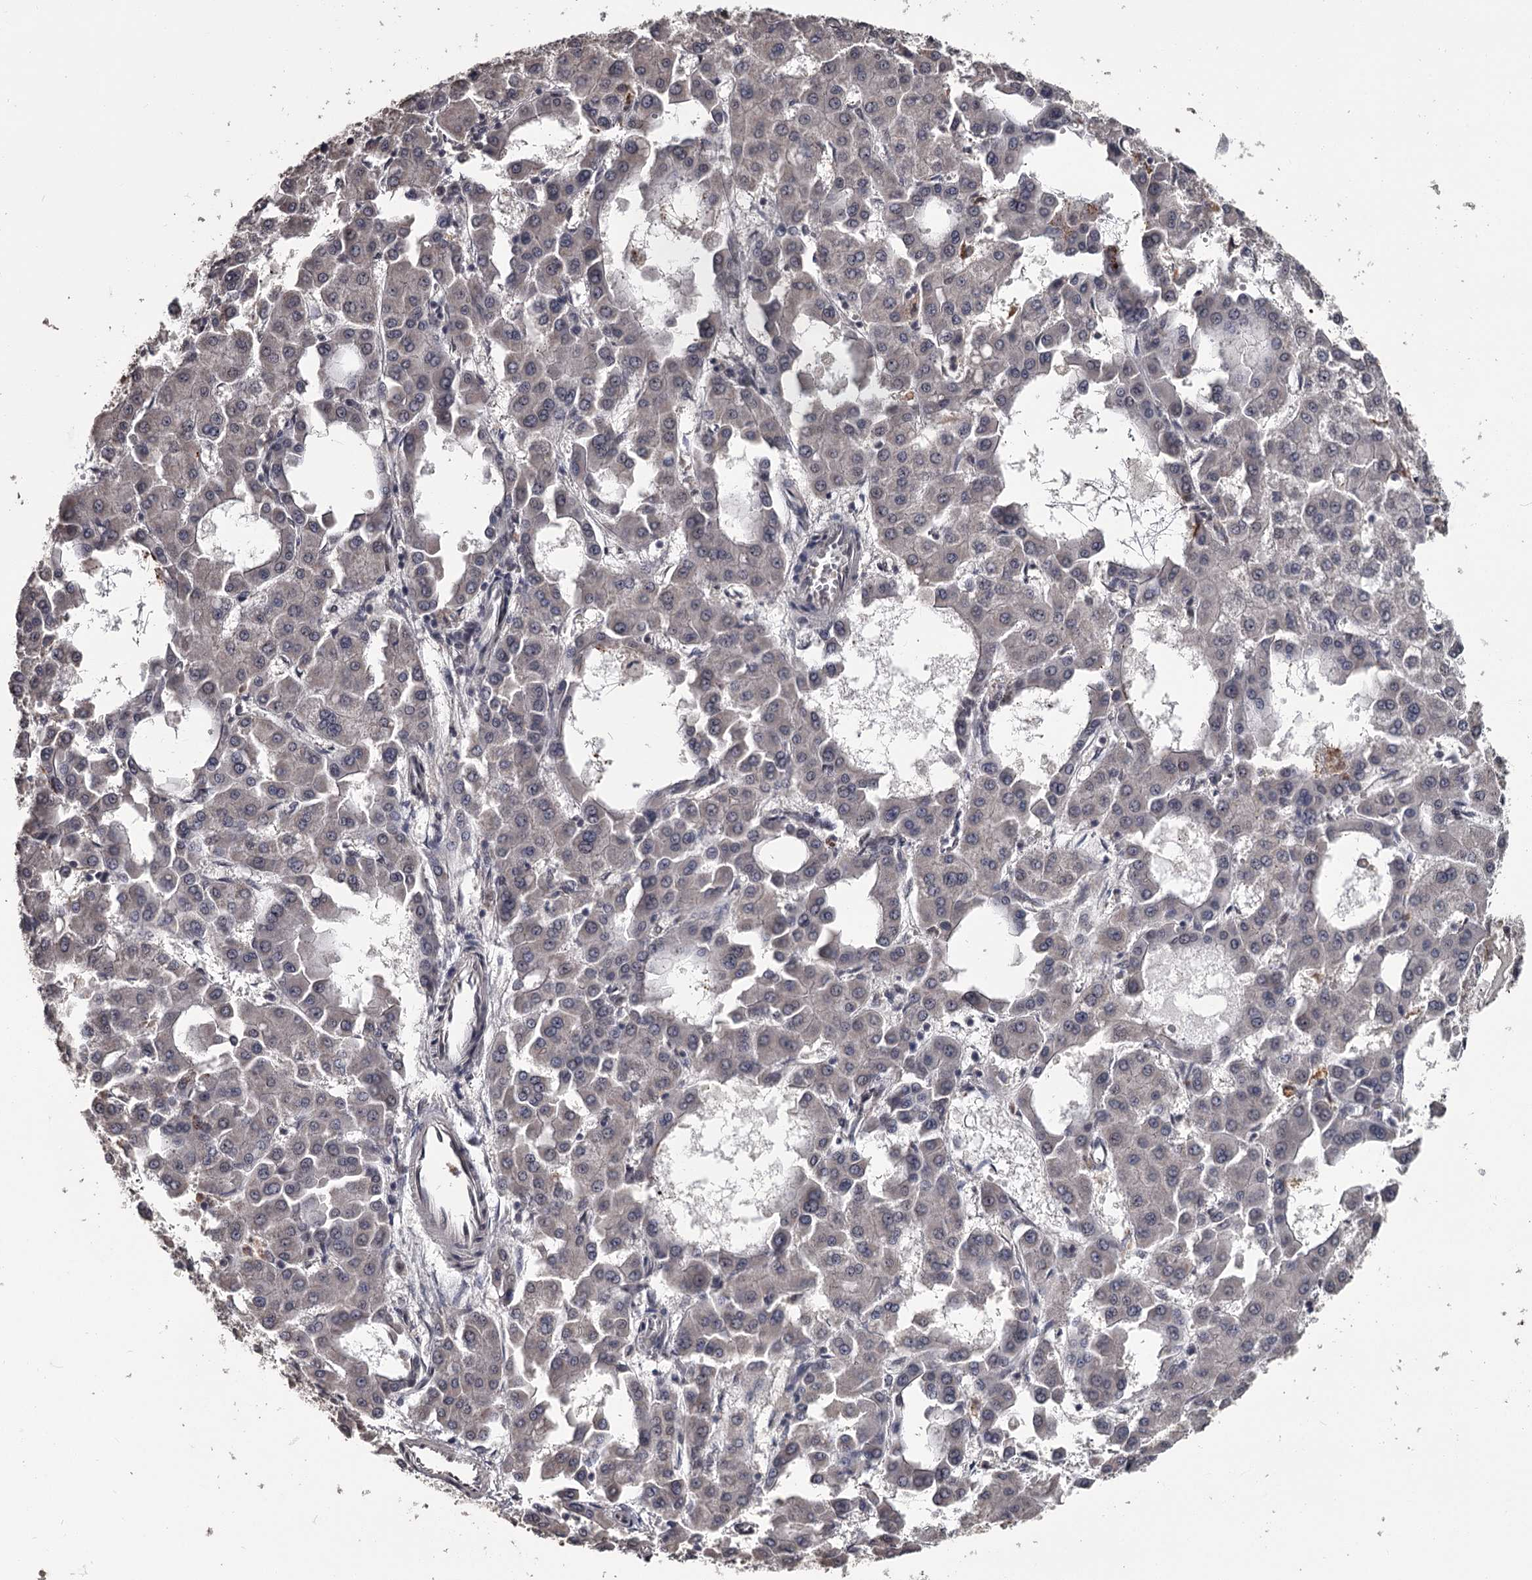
{"staining": {"intensity": "negative", "quantity": "none", "location": "none"}, "tissue": "liver cancer", "cell_type": "Tumor cells", "image_type": "cancer", "snomed": [{"axis": "morphology", "description": "Carcinoma, Hepatocellular, NOS"}, {"axis": "topography", "description": "Liver"}], "caption": "Tumor cells are negative for brown protein staining in liver cancer (hepatocellular carcinoma). (DAB immunohistochemistry with hematoxylin counter stain).", "gene": "PRPF40B", "patient": {"sex": "male", "age": 47}}